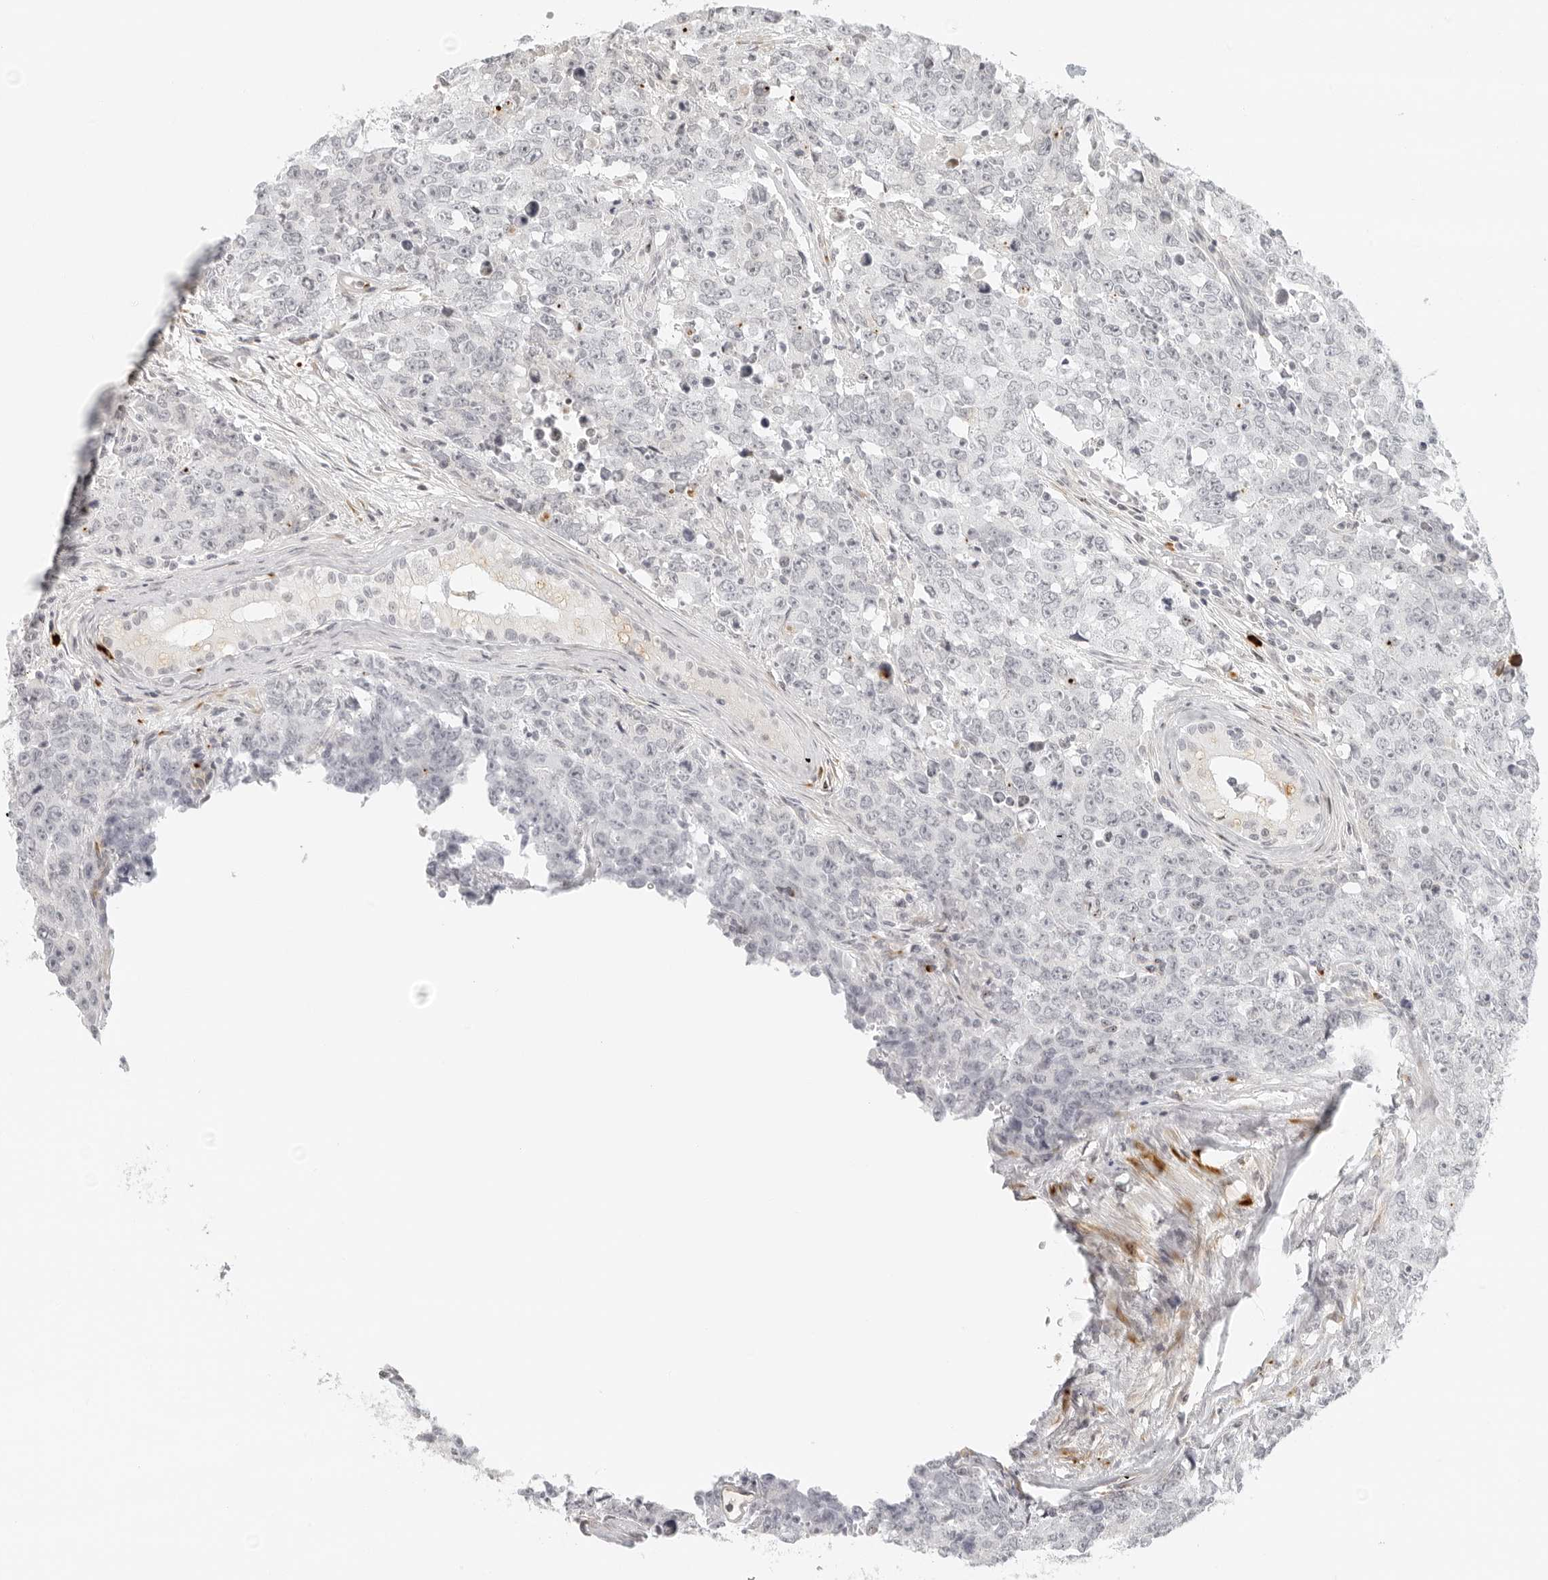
{"staining": {"intensity": "negative", "quantity": "none", "location": "none"}, "tissue": "testis cancer", "cell_type": "Tumor cells", "image_type": "cancer", "snomed": [{"axis": "morphology", "description": "Carcinoma, Embryonal, NOS"}, {"axis": "topography", "description": "Testis"}], "caption": "Tumor cells are negative for brown protein staining in testis cancer.", "gene": "ZNF678", "patient": {"sex": "male", "age": 28}}